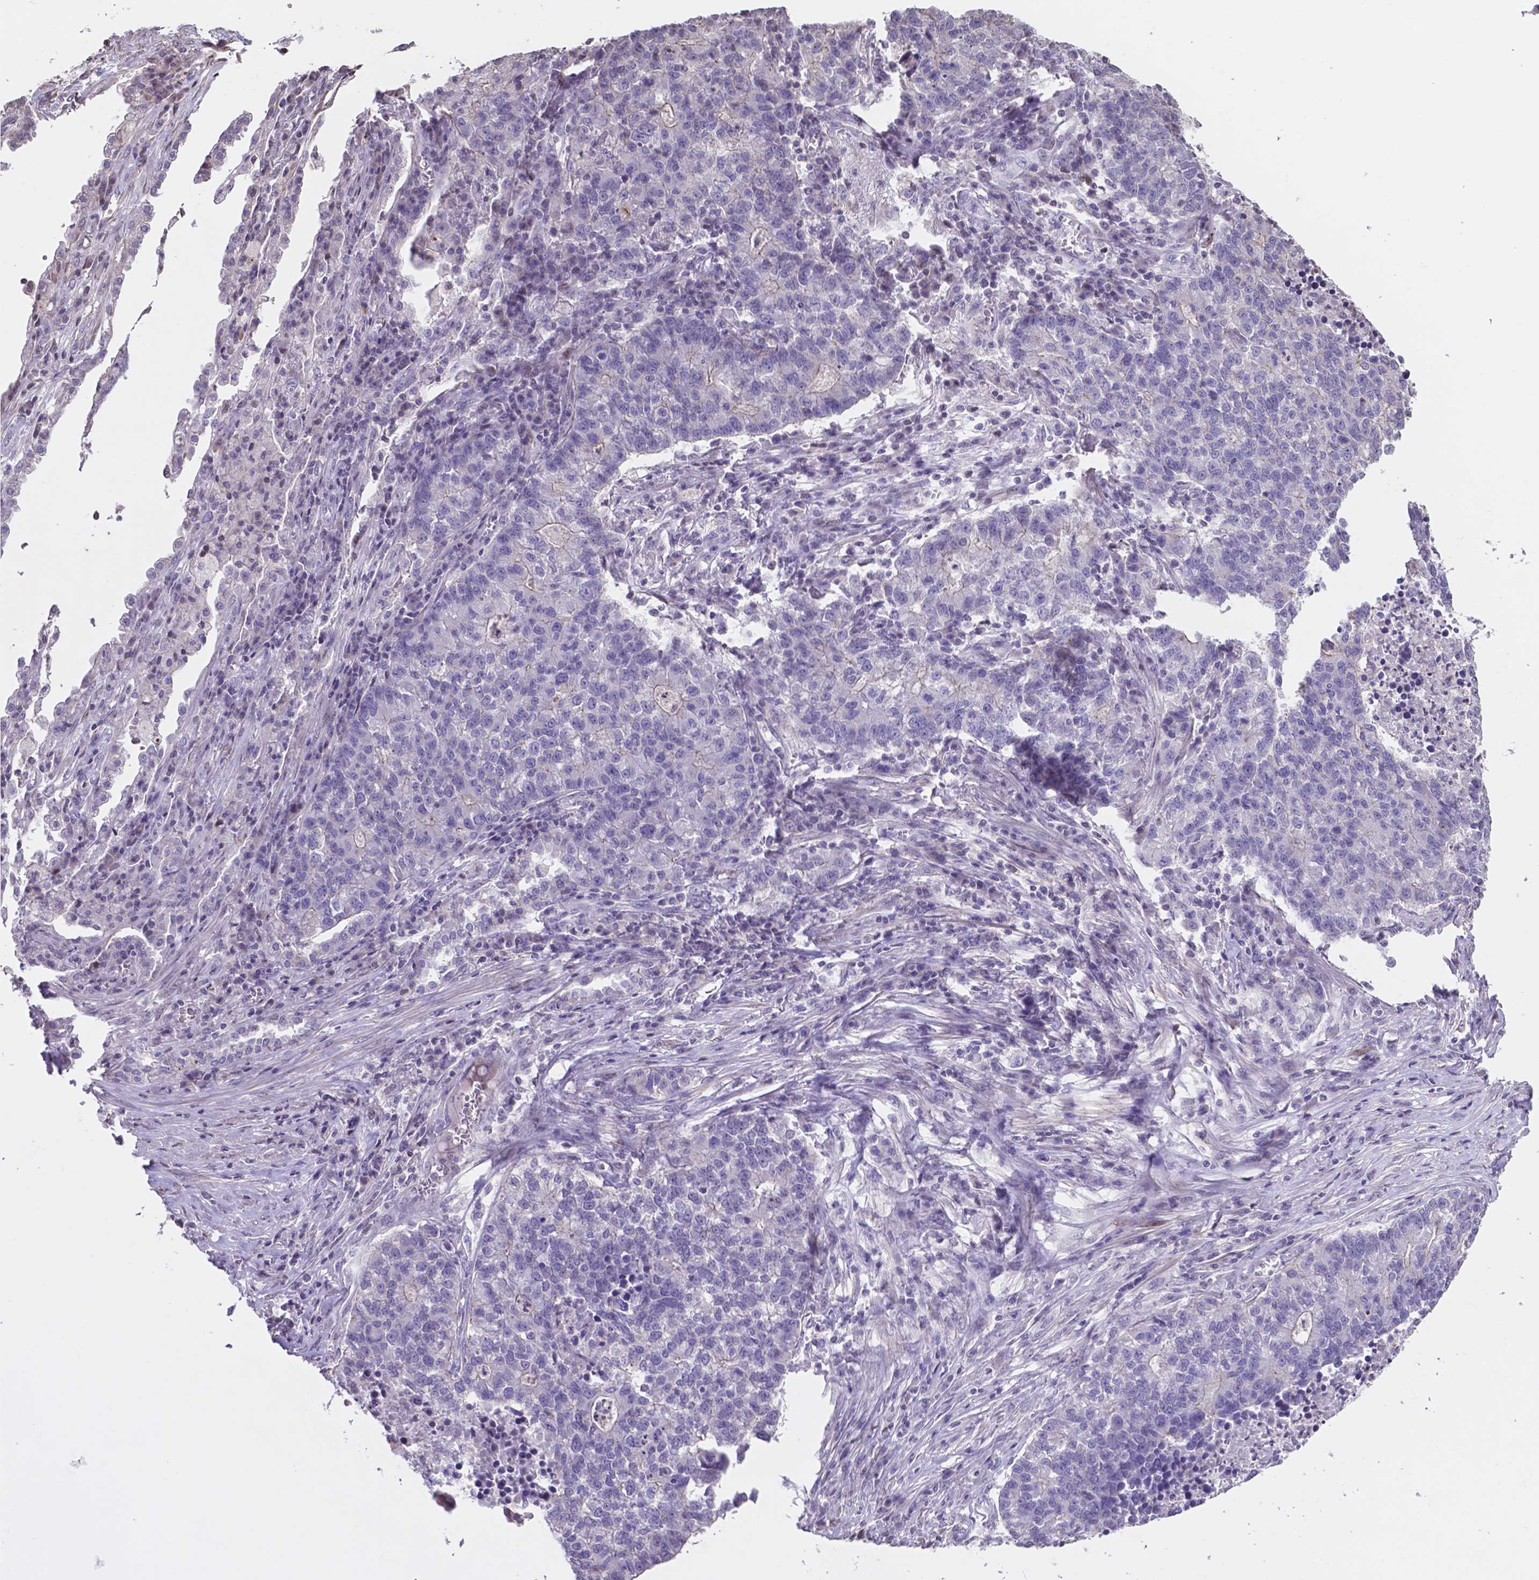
{"staining": {"intensity": "weak", "quantity": "<25%", "location": "cytoplasmic/membranous"}, "tissue": "lung cancer", "cell_type": "Tumor cells", "image_type": "cancer", "snomed": [{"axis": "morphology", "description": "Adenocarcinoma, NOS"}, {"axis": "topography", "description": "Lung"}], "caption": "Protein analysis of lung adenocarcinoma exhibits no significant positivity in tumor cells.", "gene": "MLC1", "patient": {"sex": "male", "age": 57}}